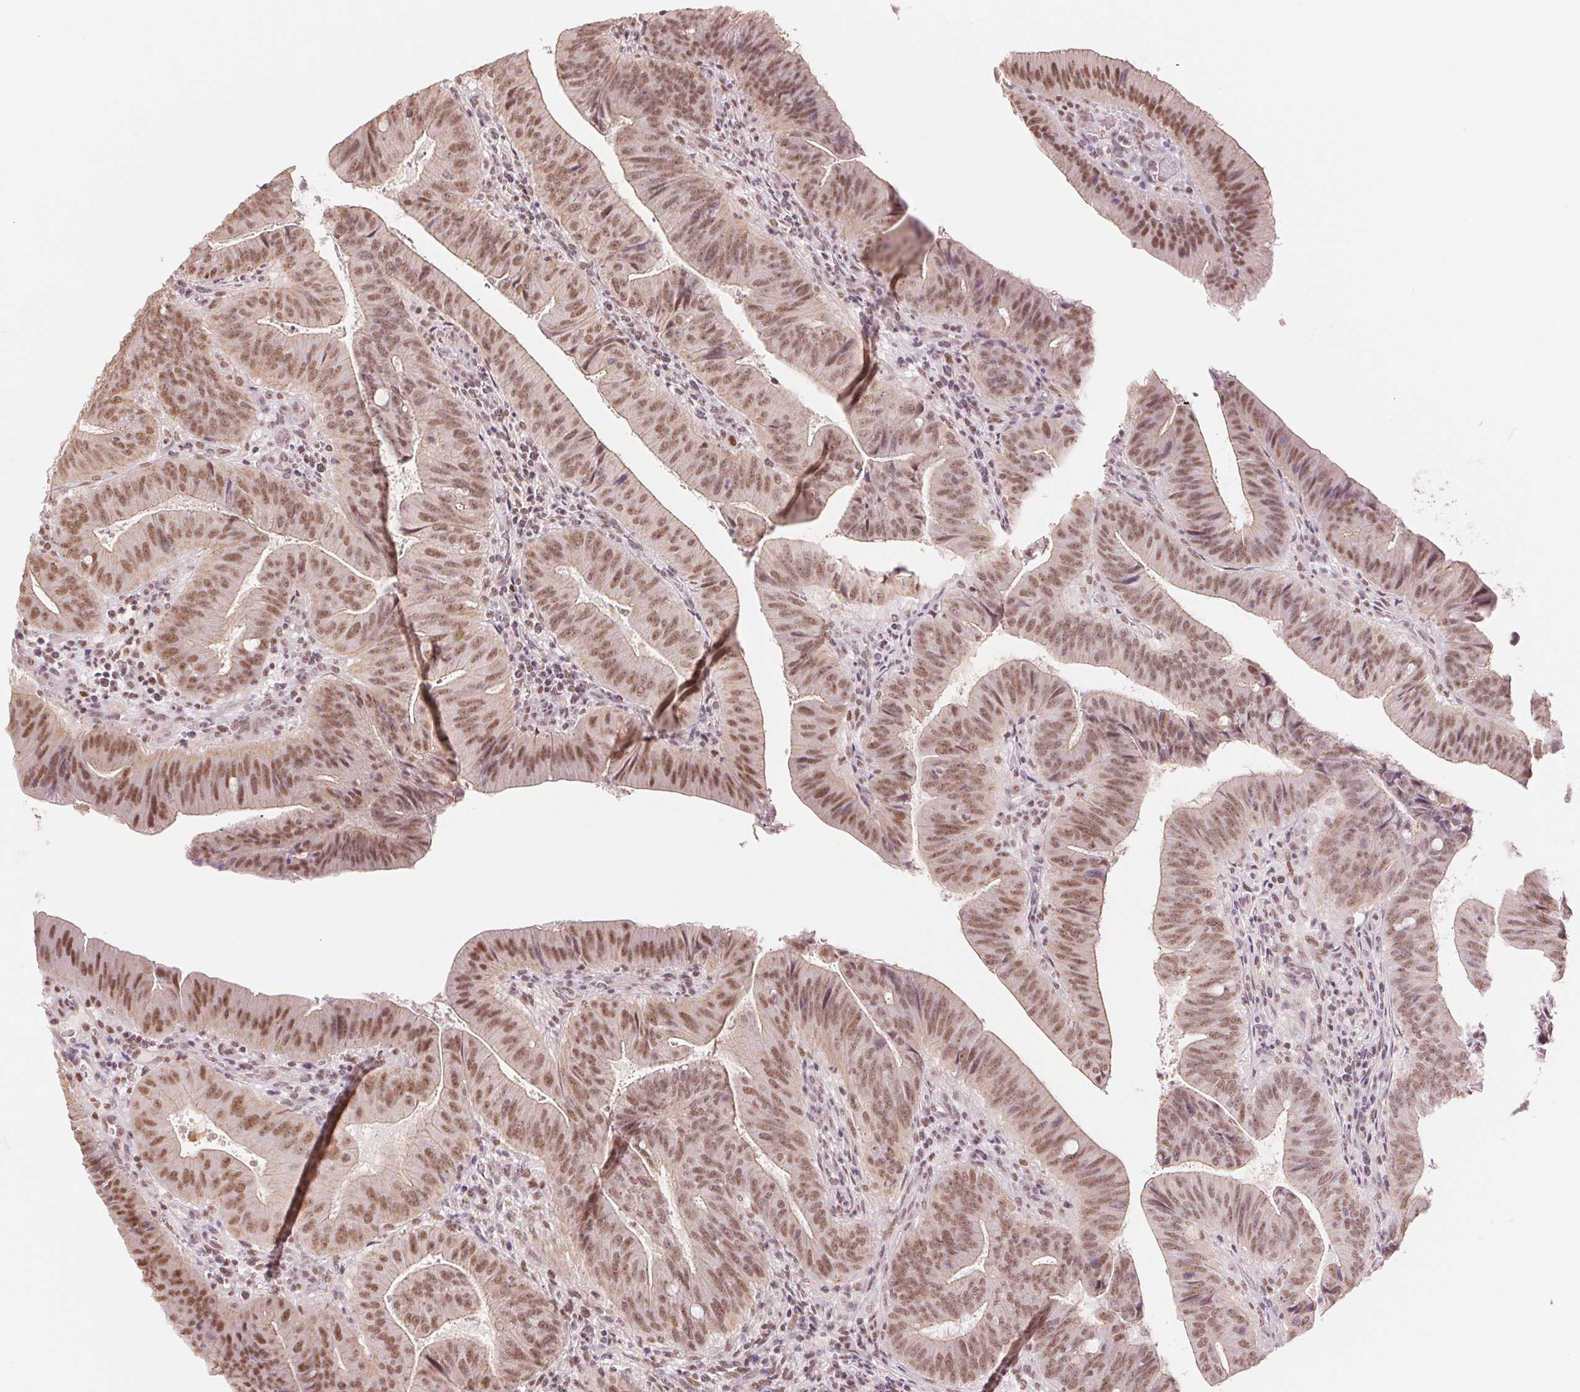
{"staining": {"intensity": "moderate", "quantity": ">75%", "location": "nuclear"}, "tissue": "colorectal cancer", "cell_type": "Tumor cells", "image_type": "cancer", "snomed": [{"axis": "morphology", "description": "Adenocarcinoma, NOS"}, {"axis": "topography", "description": "Colon"}], "caption": "Moderate nuclear protein staining is appreciated in approximately >75% of tumor cells in colorectal adenocarcinoma. The protein is stained brown, and the nuclei are stained in blue (DAB (3,3'-diaminobenzidine) IHC with brightfield microscopy, high magnification).", "gene": "RPRD1B", "patient": {"sex": "female", "age": 43}}